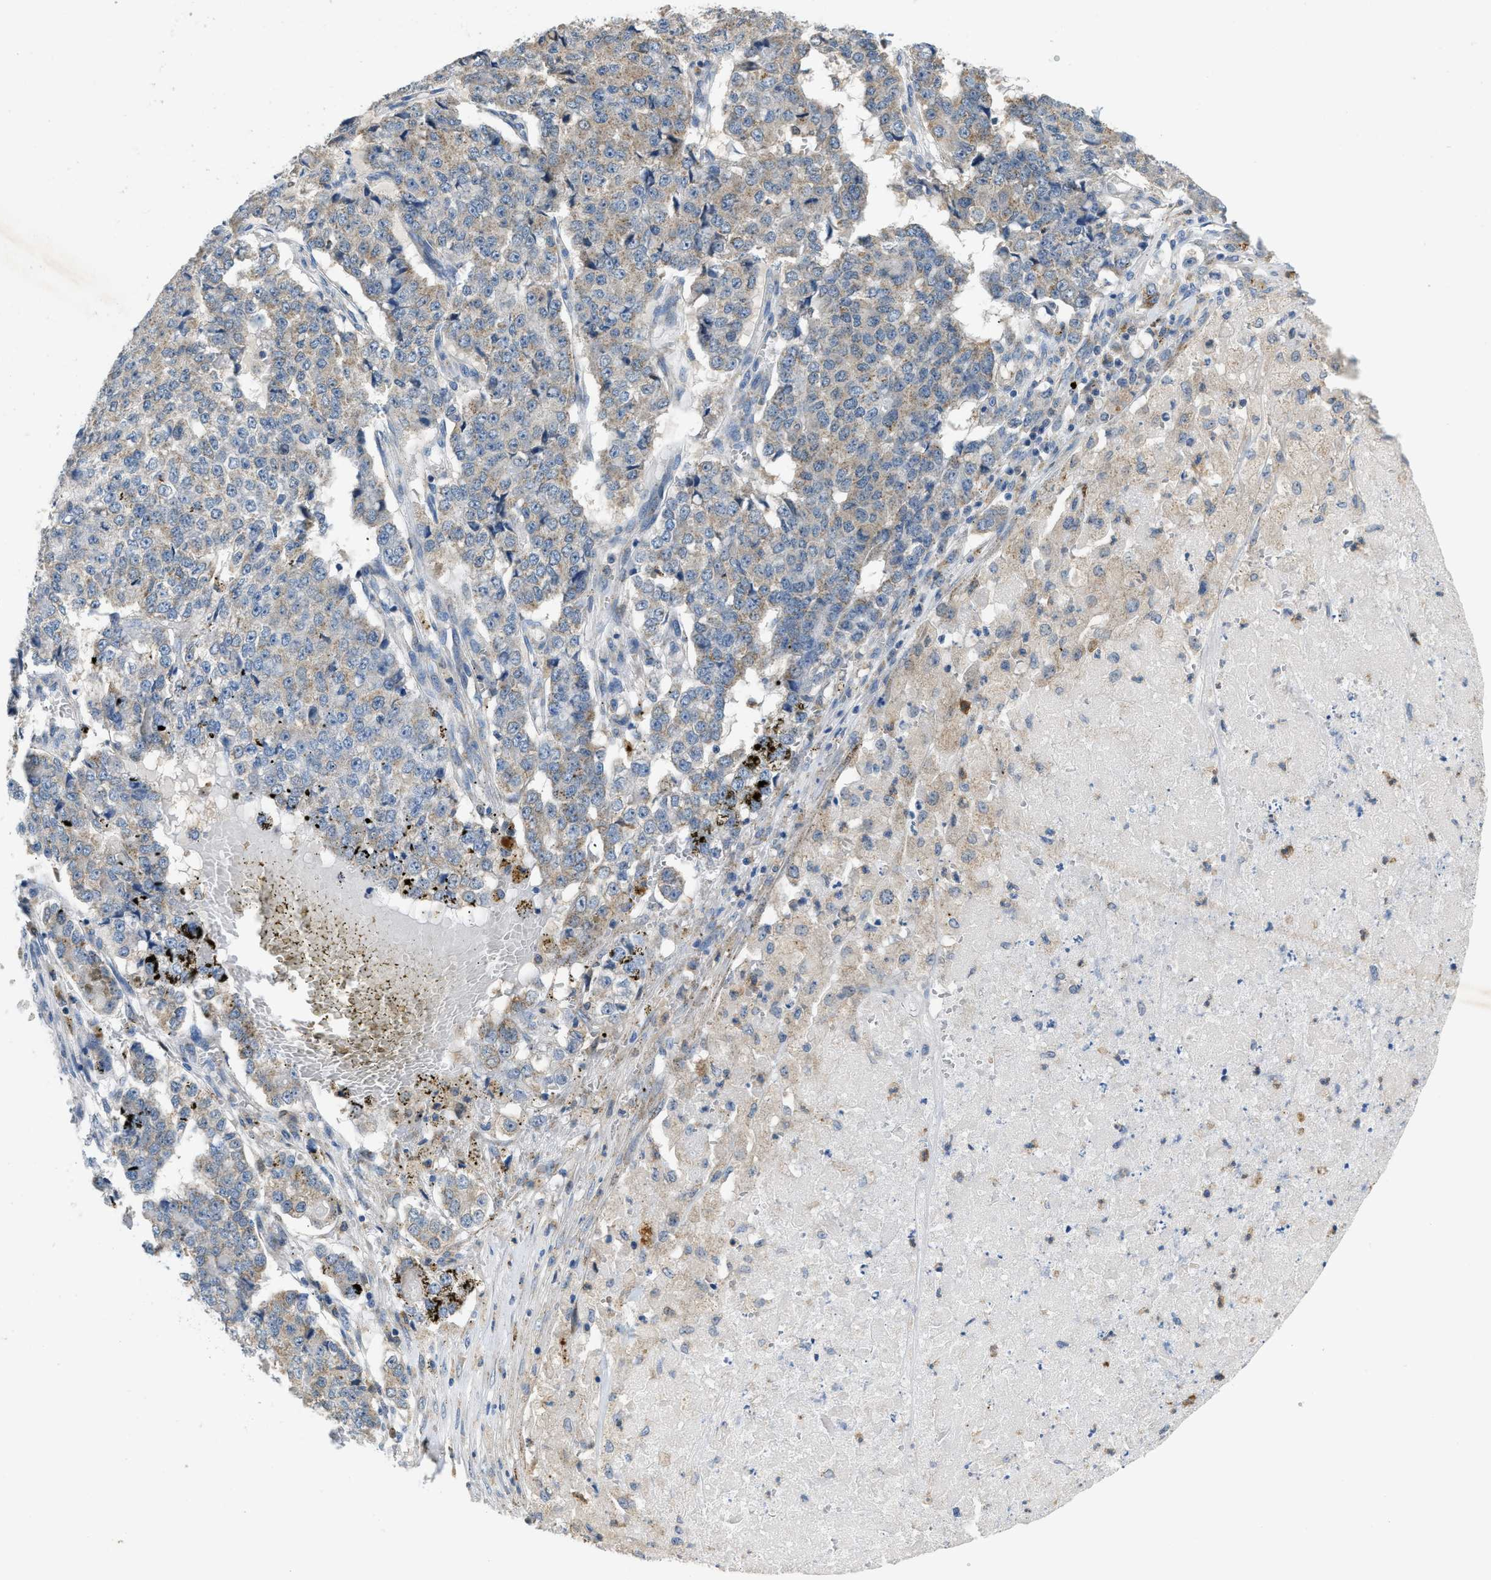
{"staining": {"intensity": "weak", "quantity": "25%-75%", "location": "cytoplasmic/membranous"}, "tissue": "pancreatic cancer", "cell_type": "Tumor cells", "image_type": "cancer", "snomed": [{"axis": "morphology", "description": "Adenocarcinoma, NOS"}, {"axis": "topography", "description": "Pancreas"}], "caption": "Immunohistochemical staining of pancreatic cancer demonstrates low levels of weak cytoplasmic/membranous protein staining in about 25%-75% of tumor cells. Immunohistochemistry stains the protein of interest in brown and the nuclei are stained blue.", "gene": "TOMM34", "patient": {"sex": "male", "age": 50}}